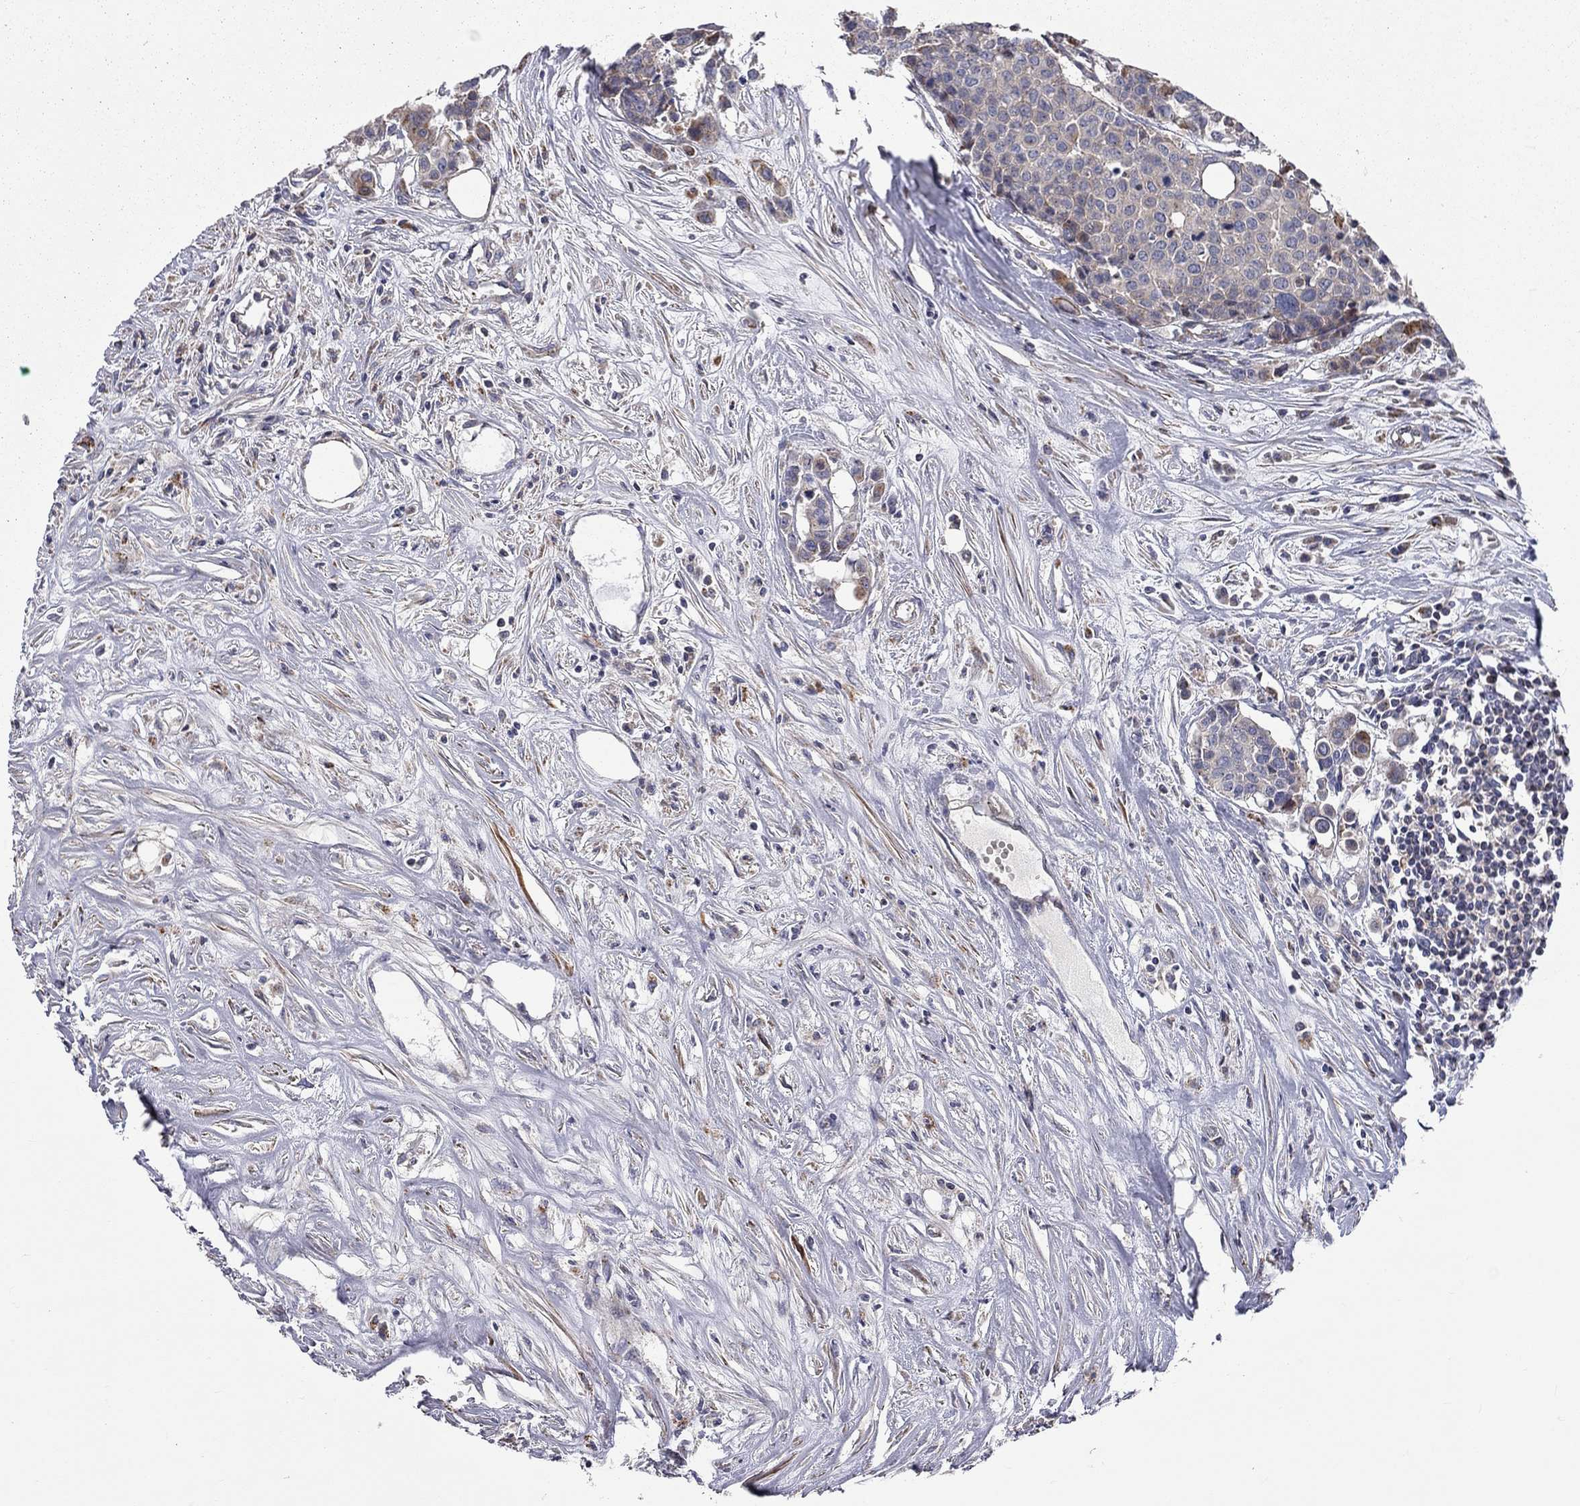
{"staining": {"intensity": "weak", "quantity": "<25%", "location": "cytoplasmic/membranous"}, "tissue": "carcinoid", "cell_type": "Tumor cells", "image_type": "cancer", "snomed": [{"axis": "morphology", "description": "Carcinoid, malignant, NOS"}, {"axis": "topography", "description": "Colon"}], "caption": "IHC micrograph of neoplastic tissue: human carcinoid (malignant) stained with DAB shows no significant protein positivity in tumor cells.", "gene": "KANSL1L", "patient": {"sex": "male", "age": 81}}